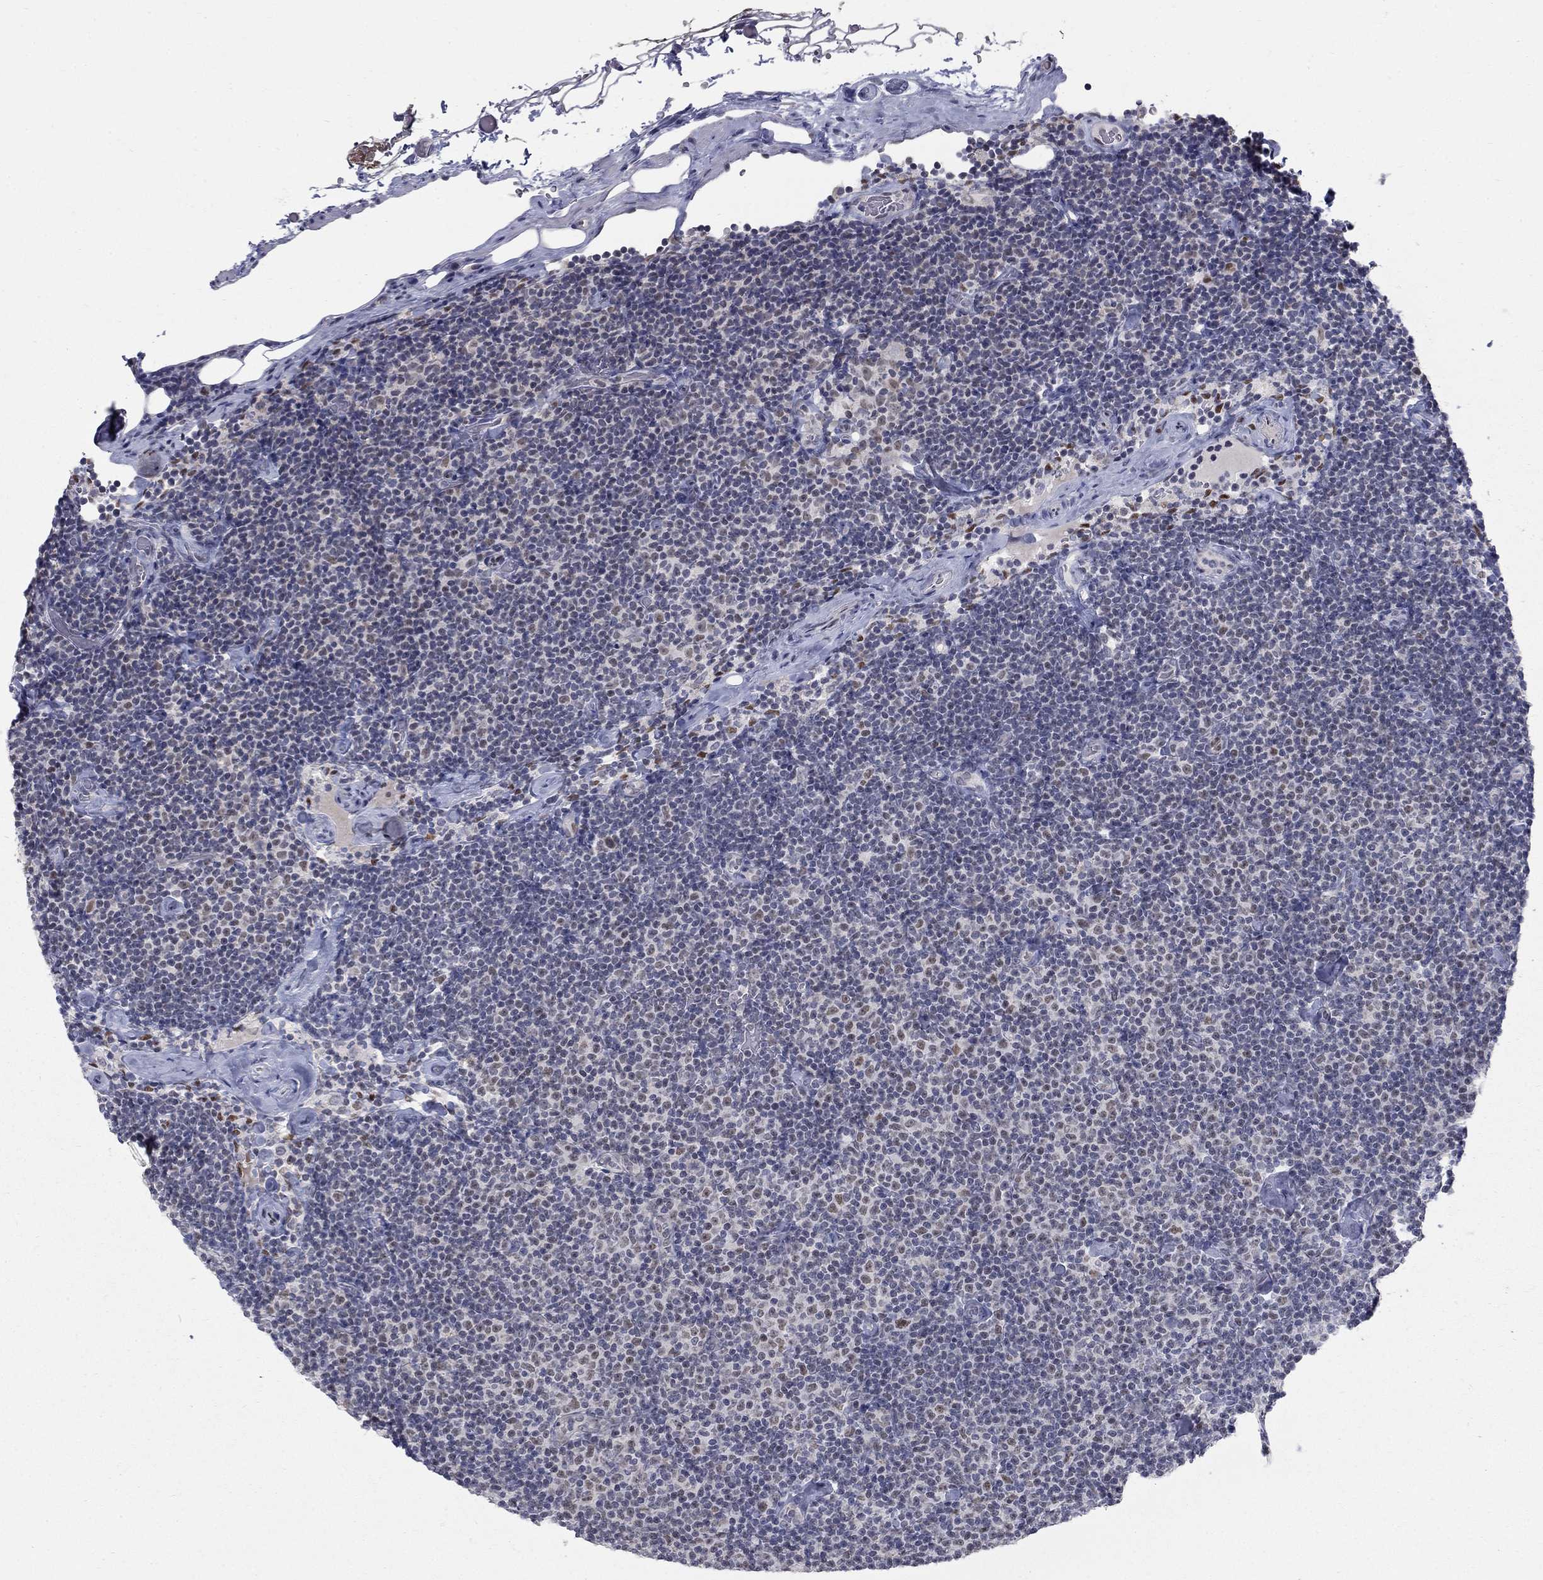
{"staining": {"intensity": "negative", "quantity": "none", "location": "none"}, "tissue": "lymphoma", "cell_type": "Tumor cells", "image_type": "cancer", "snomed": [{"axis": "morphology", "description": "Malignant lymphoma, non-Hodgkin's type, Low grade"}, {"axis": "topography", "description": "Lymph node"}], "caption": "This is an immunohistochemistry image of human low-grade malignant lymphoma, non-Hodgkin's type. There is no expression in tumor cells.", "gene": "GCFC2", "patient": {"sex": "male", "age": 81}}